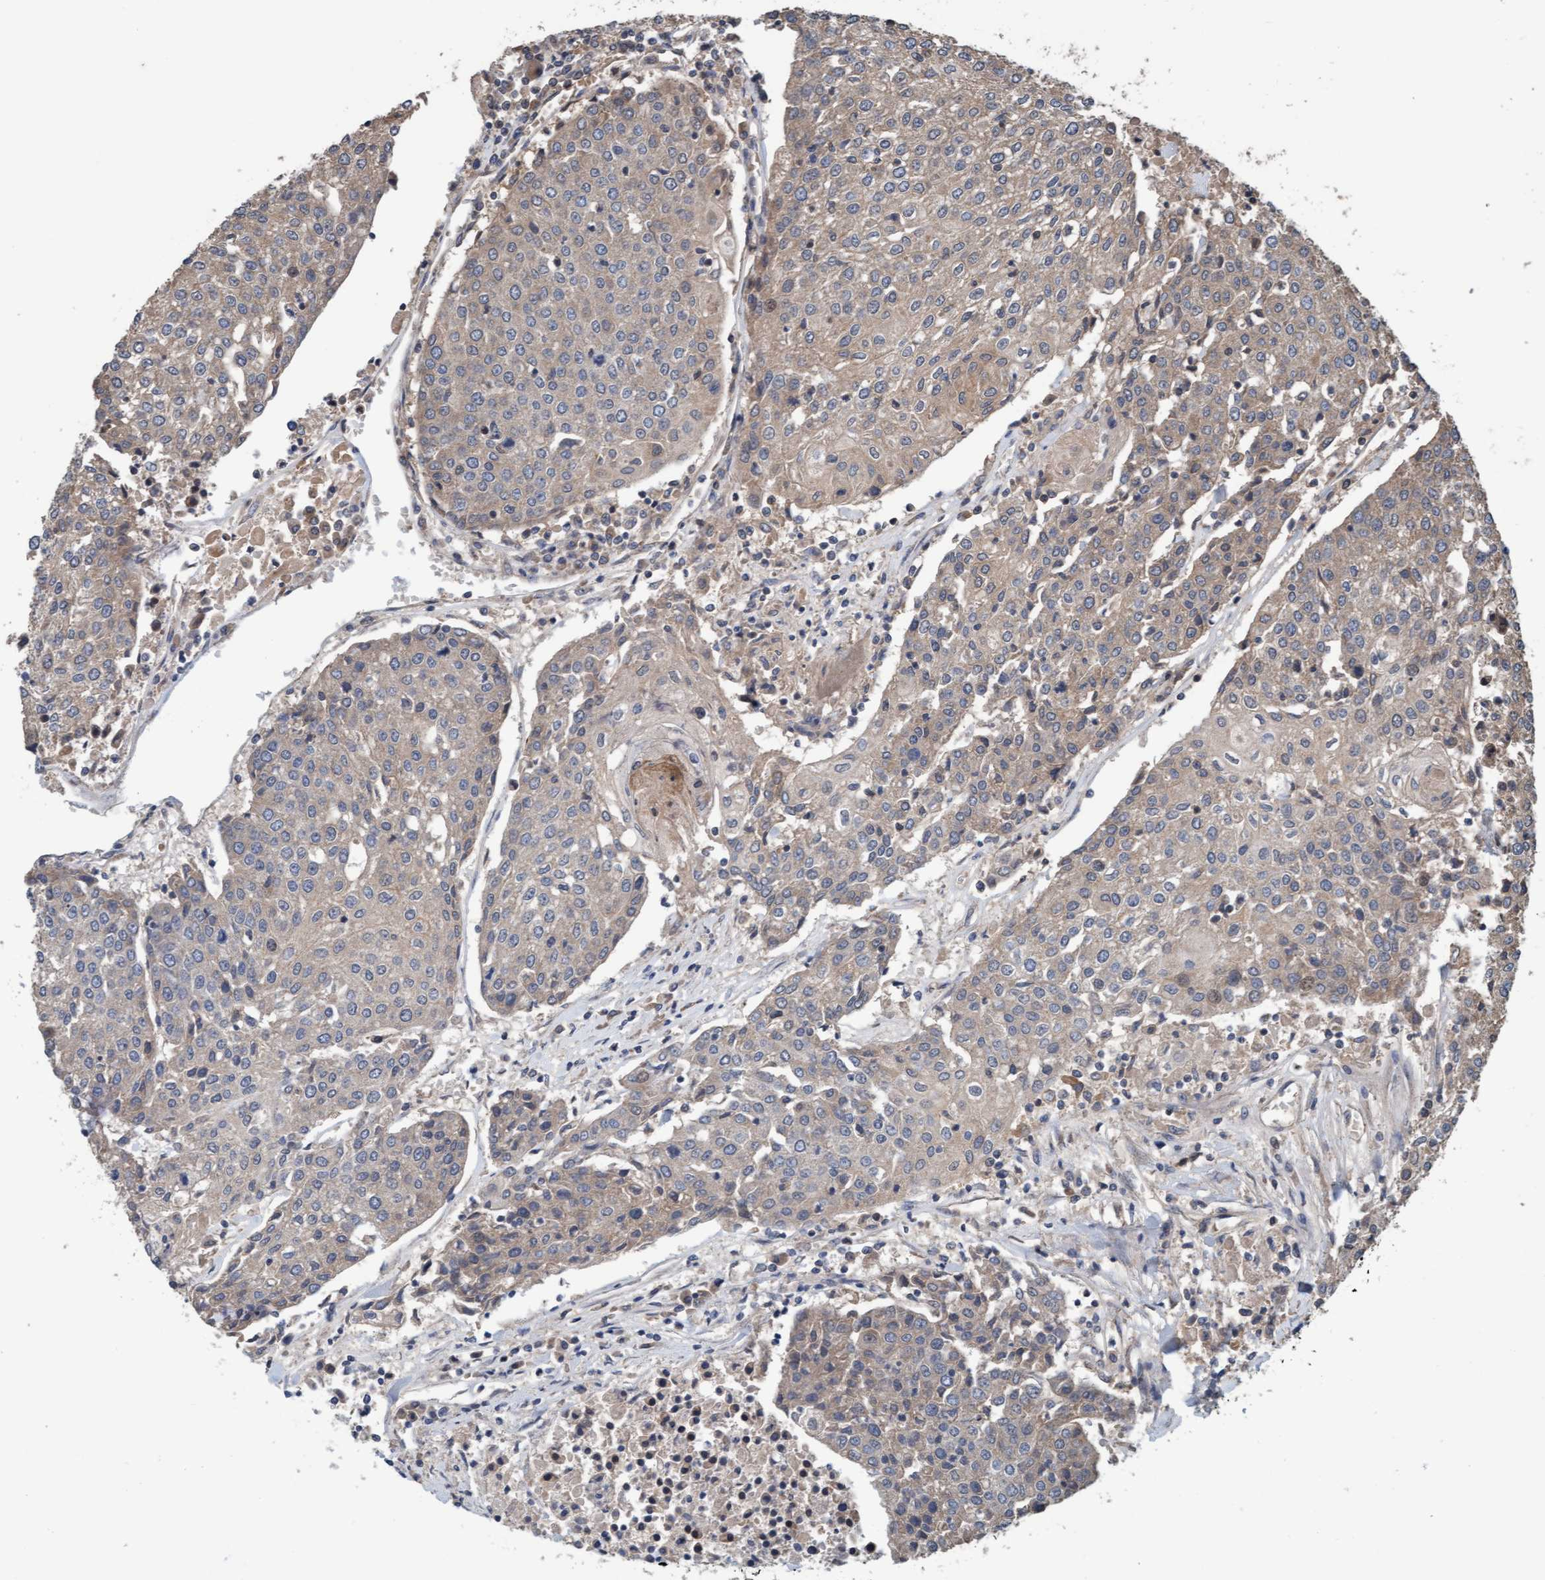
{"staining": {"intensity": "weak", "quantity": "25%-75%", "location": "cytoplasmic/membranous"}, "tissue": "urothelial cancer", "cell_type": "Tumor cells", "image_type": "cancer", "snomed": [{"axis": "morphology", "description": "Urothelial carcinoma, High grade"}, {"axis": "topography", "description": "Urinary bladder"}], "caption": "An image of human urothelial carcinoma (high-grade) stained for a protein displays weak cytoplasmic/membranous brown staining in tumor cells. (IHC, brightfield microscopy, high magnification).", "gene": "MLXIP", "patient": {"sex": "female", "age": 85}}